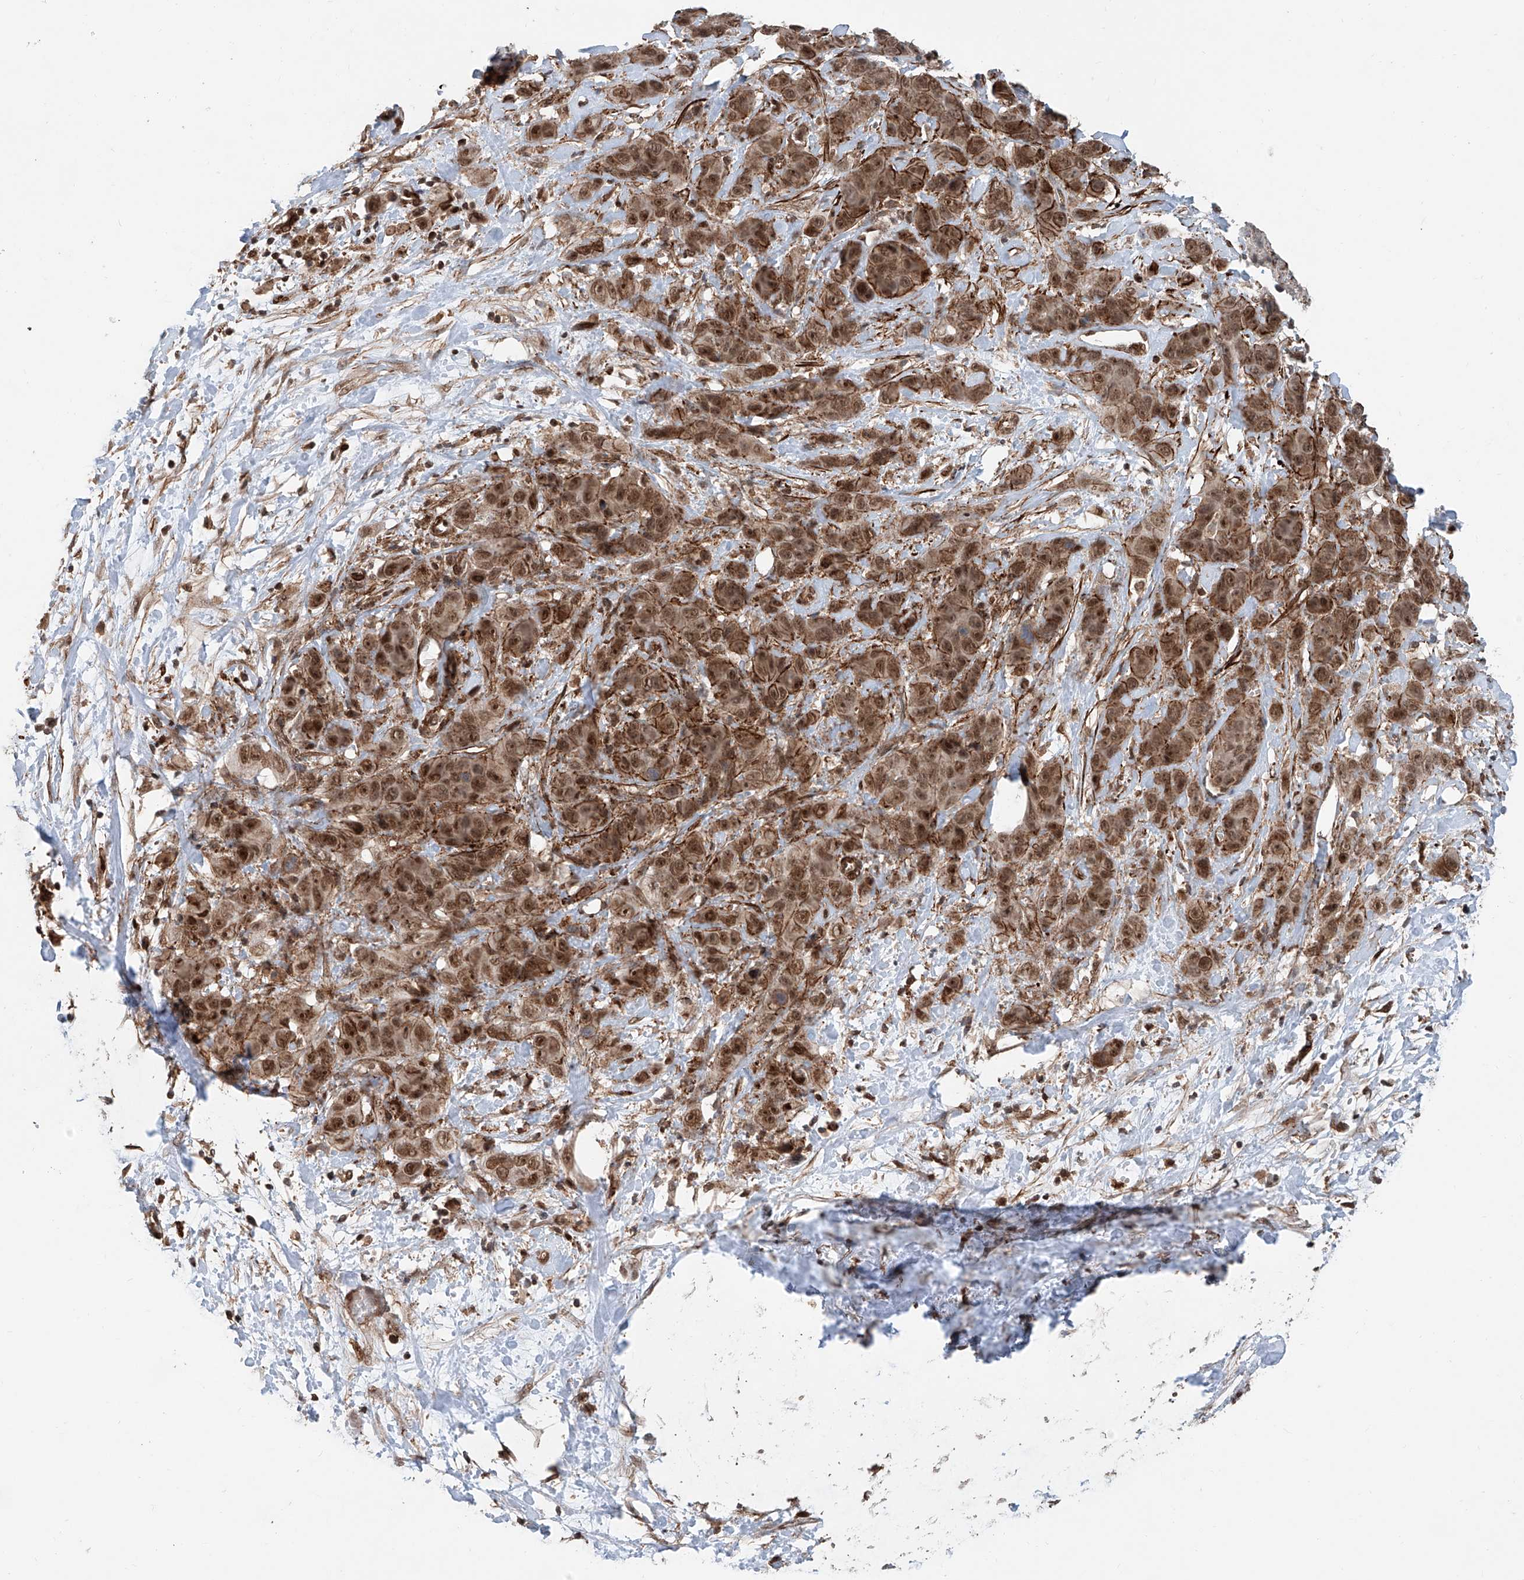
{"staining": {"intensity": "moderate", "quantity": ">75%", "location": "cytoplasmic/membranous,nuclear"}, "tissue": "liver cancer", "cell_type": "Tumor cells", "image_type": "cancer", "snomed": [{"axis": "morphology", "description": "Cholangiocarcinoma"}, {"axis": "topography", "description": "Liver"}], "caption": "Protein expression analysis of human liver cancer reveals moderate cytoplasmic/membranous and nuclear expression in approximately >75% of tumor cells.", "gene": "SDE2", "patient": {"sex": "female", "age": 52}}